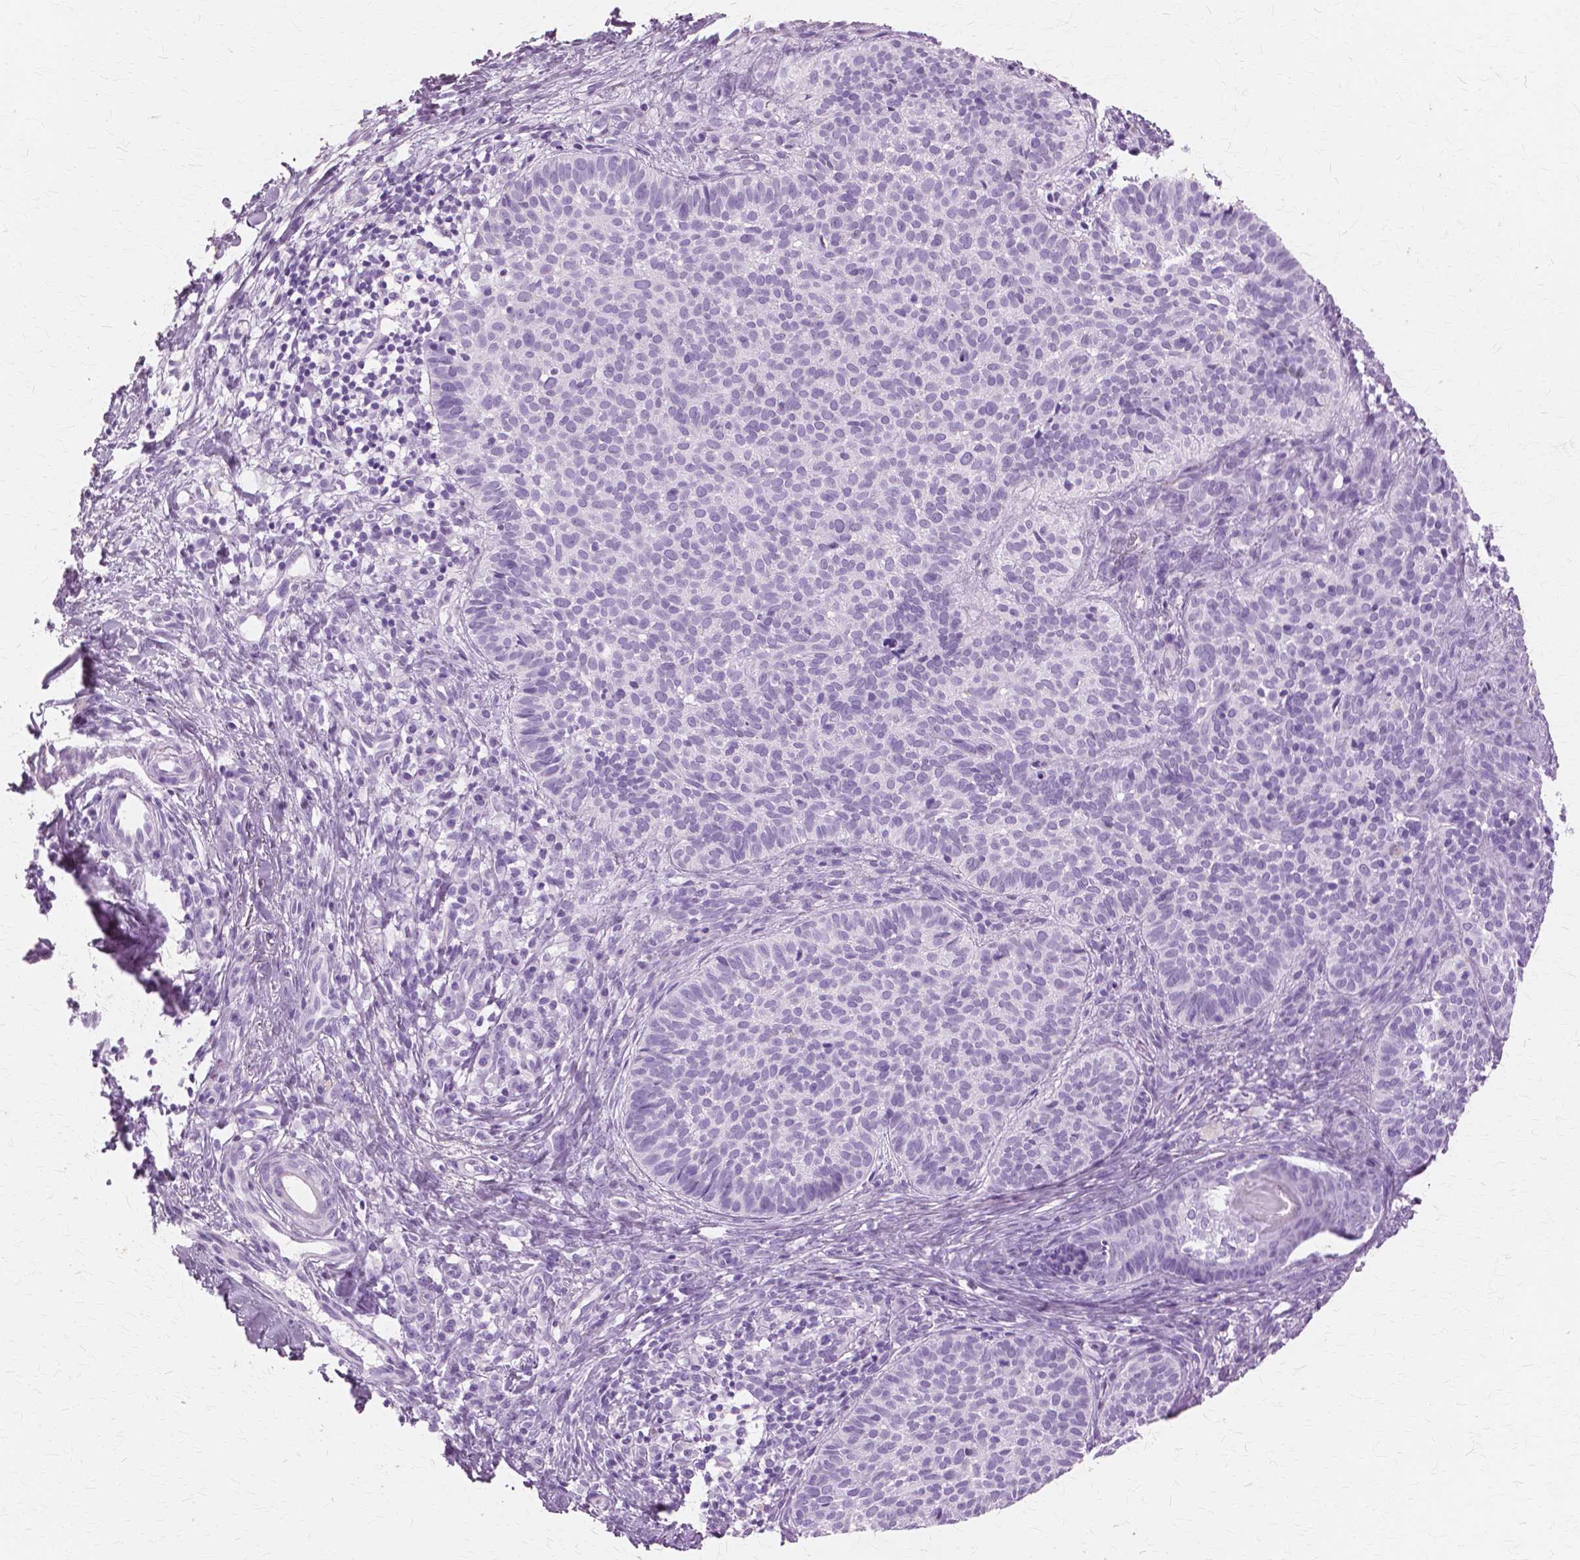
{"staining": {"intensity": "negative", "quantity": "none", "location": "none"}, "tissue": "skin cancer", "cell_type": "Tumor cells", "image_type": "cancer", "snomed": [{"axis": "morphology", "description": "Basal cell carcinoma"}, {"axis": "topography", "description": "Skin"}], "caption": "High magnification brightfield microscopy of skin cancer stained with DAB (3,3'-diaminobenzidine) (brown) and counterstained with hematoxylin (blue): tumor cells show no significant staining. Nuclei are stained in blue.", "gene": "SFTPD", "patient": {"sex": "male", "age": 57}}